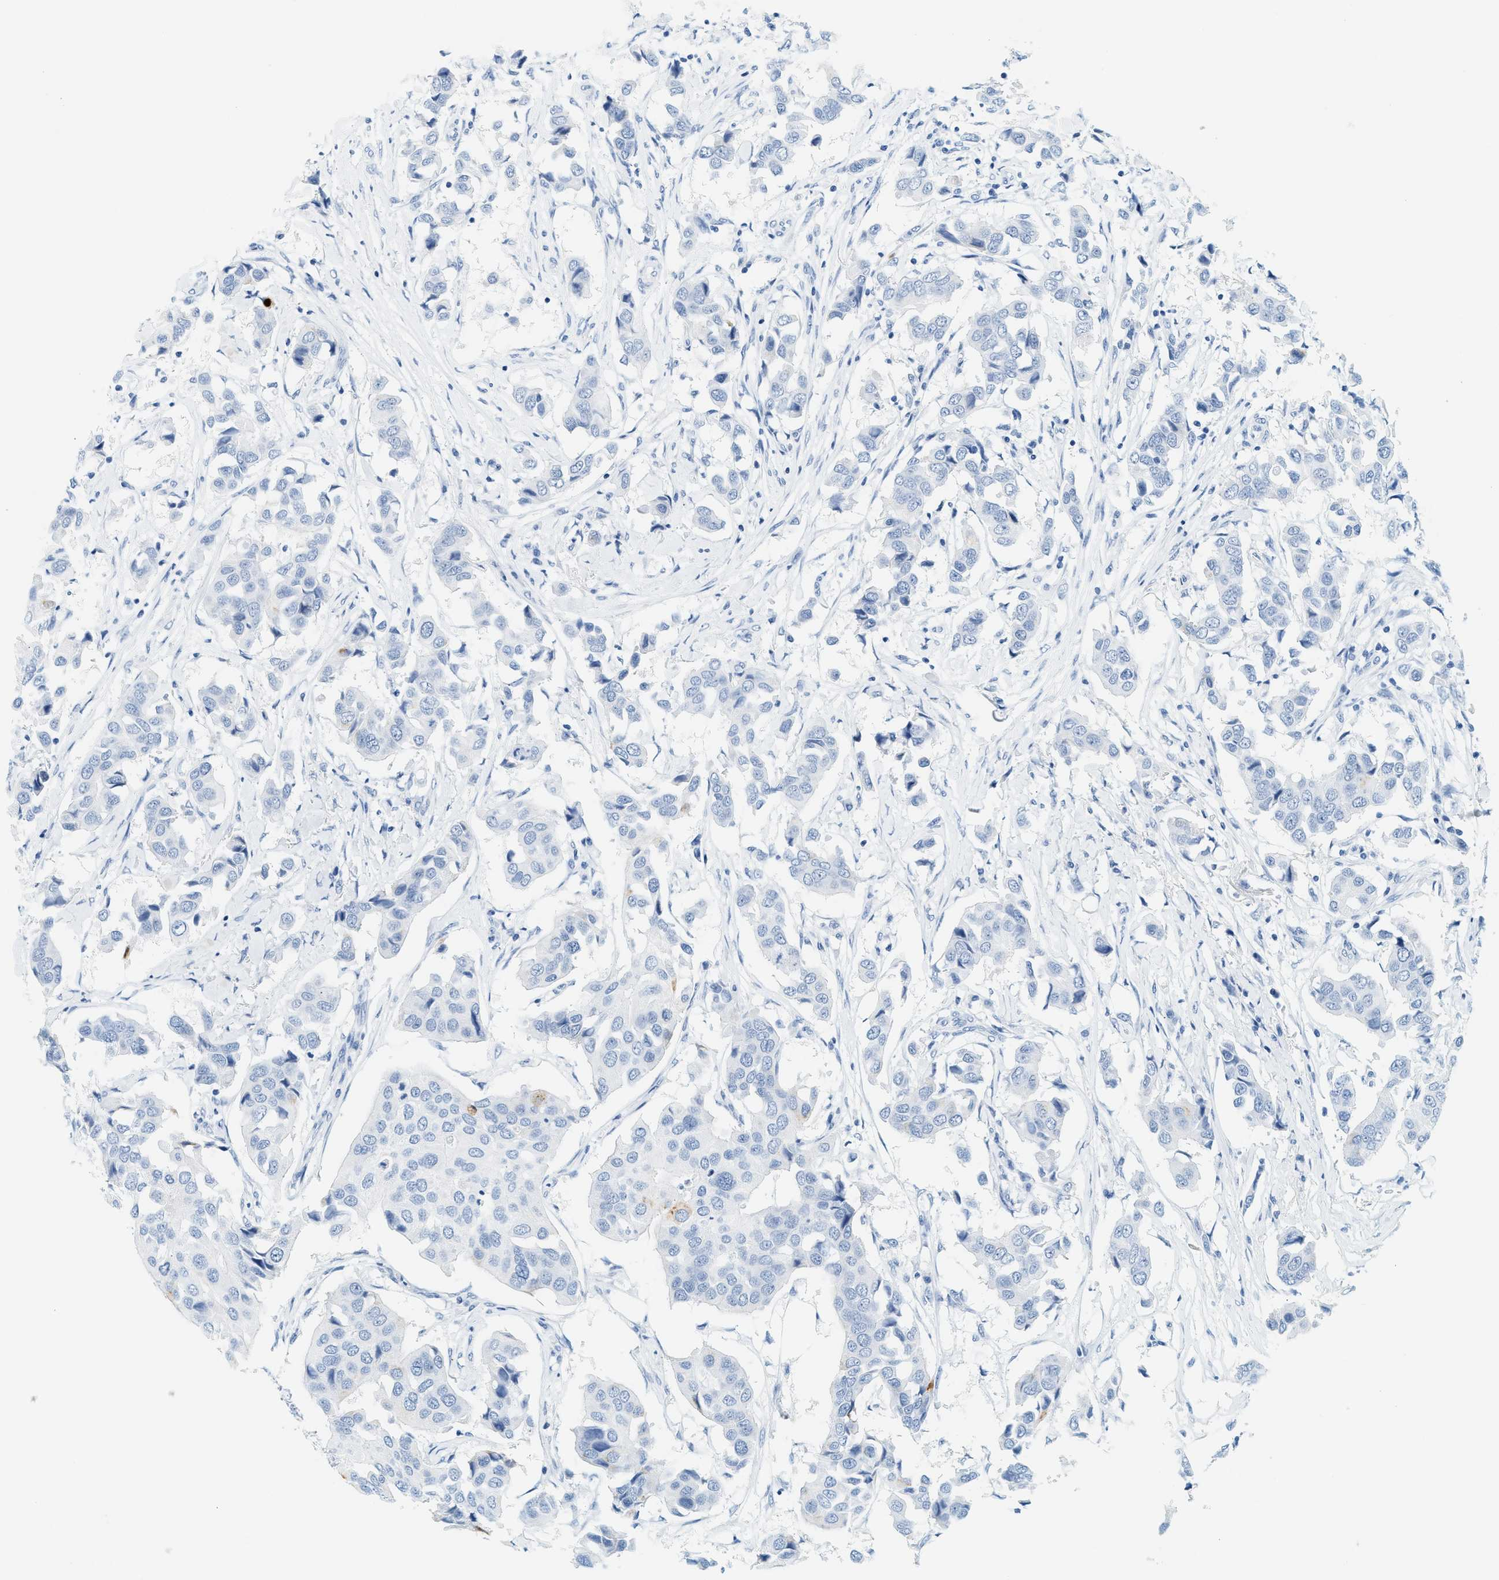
{"staining": {"intensity": "negative", "quantity": "none", "location": "none"}, "tissue": "breast cancer", "cell_type": "Tumor cells", "image_type": "cancer", "snomed": [{"axis": "morphology", "description": "Duct carcinoma"}, {"axis": "topography", "description": "Breast"}], "caption": "Immunohistochemistry (IHC) histopathology image of neoplastic tissue: breast infiltrating ductal carcinoma stained with DAB displays no significant protein expression in tumor cells.", "gene": "LCN2", "patient": {"sex": "female", "age": 80}}